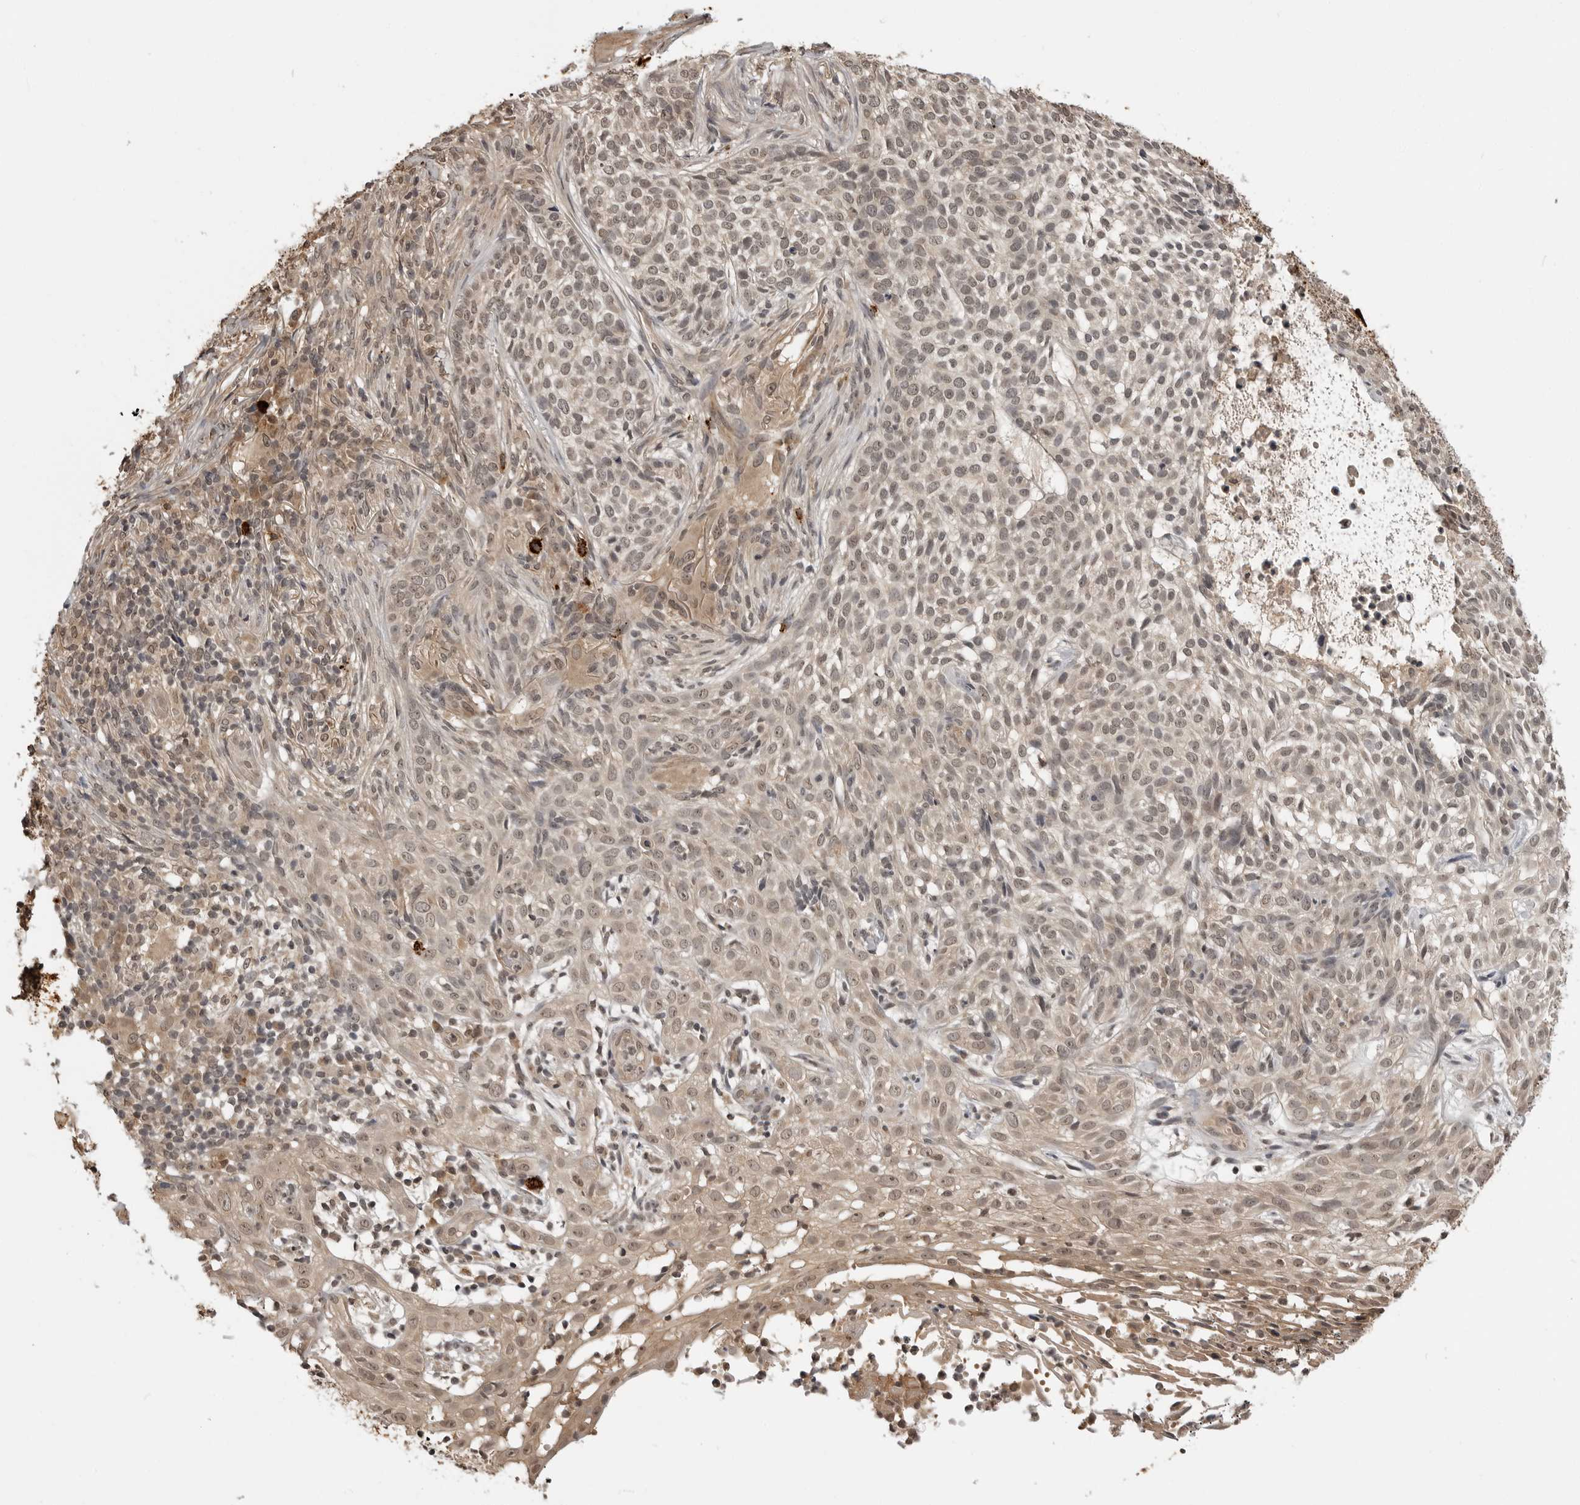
{"staining": {"intensity": "weak", "quantity": "25%-75%", "location": "cytoplasmic/membranous,nuclear"}, "tissue": "skin cancer", "cell_type": "Tumor cells", "image_type": "cancer", "snomed": [{"axis": "morphology", "description": "Basal cell carcinoma"}, {"axis": "topography", "description": "Skin"}], "caption": "High-magnification brightfield microscopy of skin basal cell carcinoma stained with DAB (3,3'-diaminobenzidine) (brown) and counterstained with hematoxylin (blue). tumor cells exhibit weak cytoplasmic/membranous and nuclear expression is seen in approximately25%-75% of cells.", "gene": "IL24", "patient": {"sex": "female", "age": 64}}